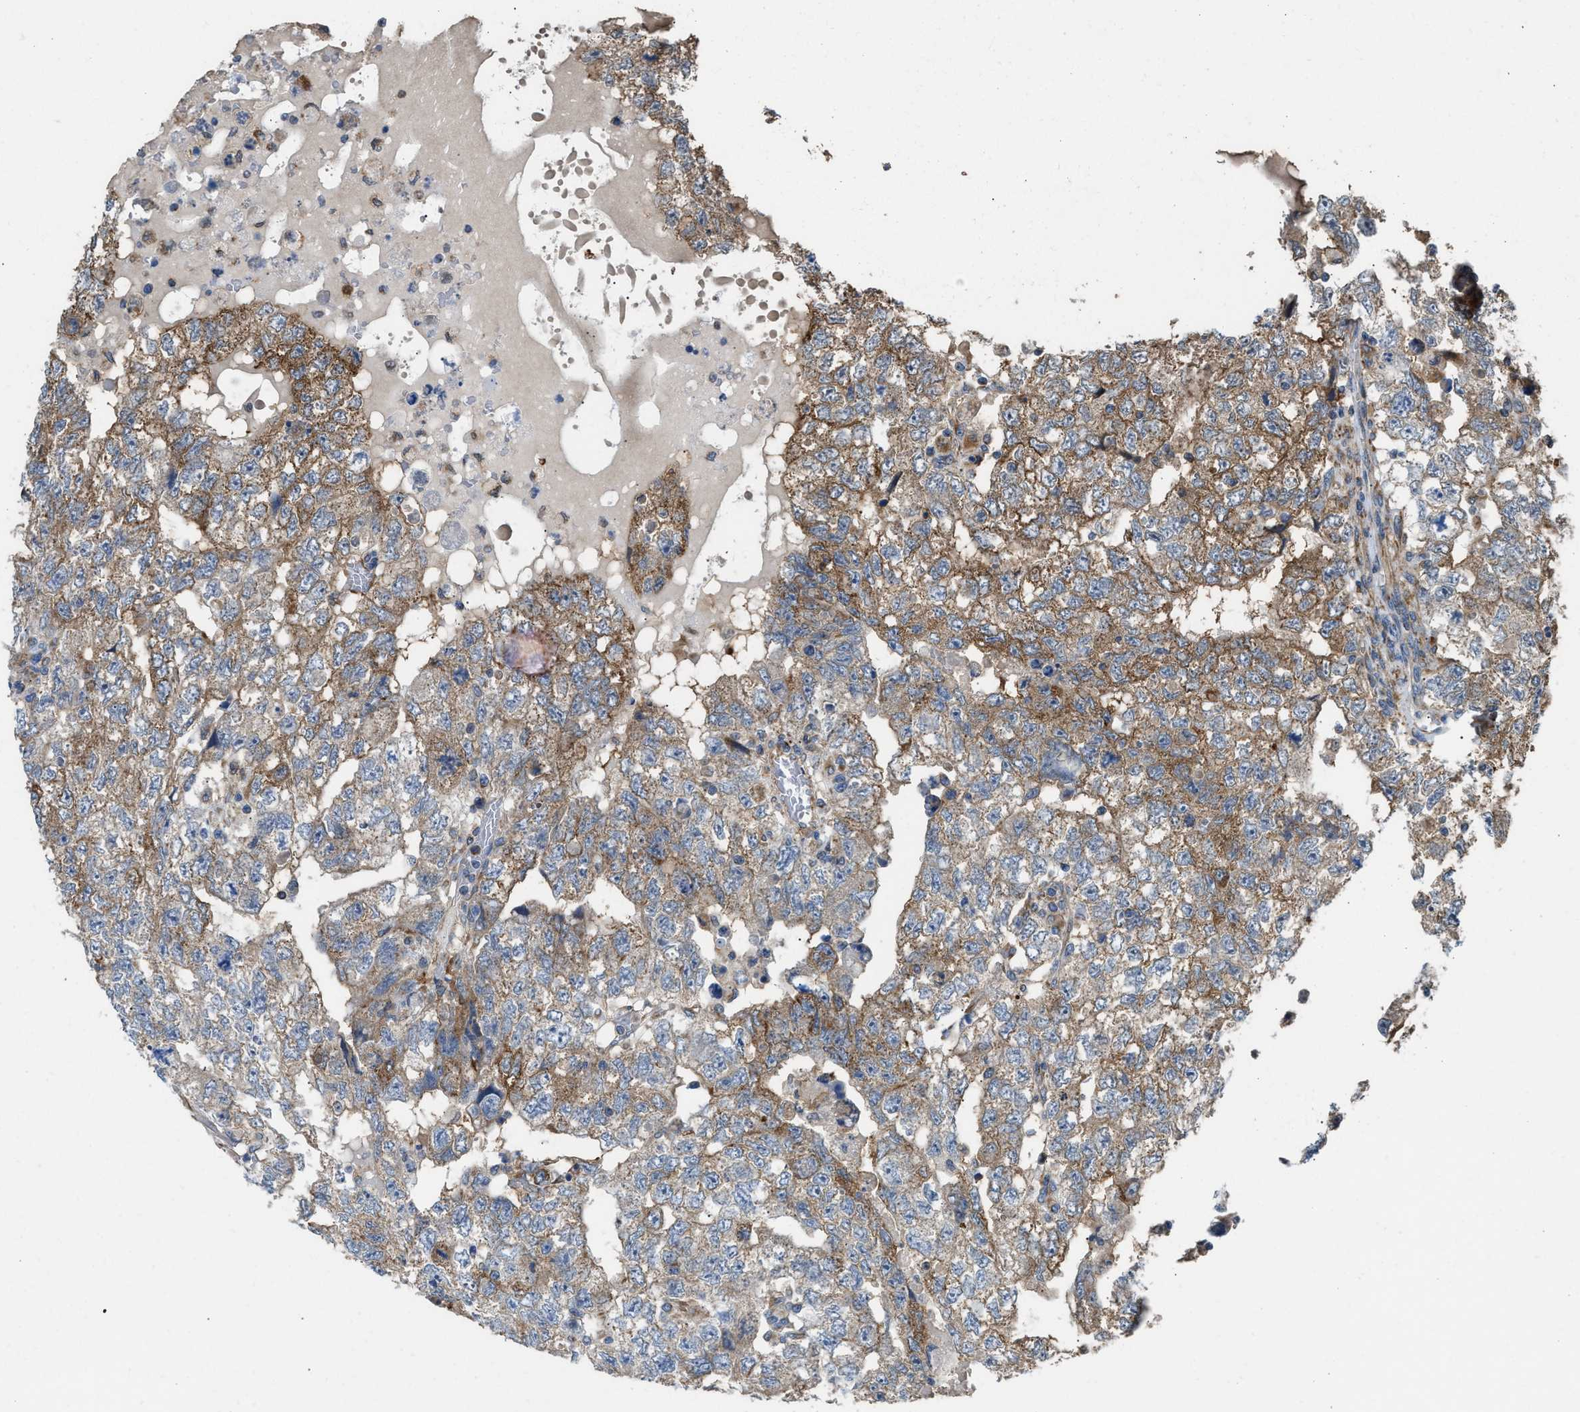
{"staining": {"intensity": "moderate", "quantity": ">75%", "location": "cytoplasmic/membranous"}, "tissue": "testis cancer", "cell_type": "Tumor cells", "image_type": "cancer", "snomed": [{"axis": "morphology", "description": "Carcinoma, Embryonal, NOS"}, {"axis": "topography", "description": "Testis"}], "caption": "DAB immunohistochemical staining of human testis cancer shows moderate cytoplasmic/membranous protein staining in about >75% of tumor cells. (Brightfield microscopy of DAB IHC at high magnification).", "gene": "SLC10A3", "patient": {"sex": "male", "age": 36}}